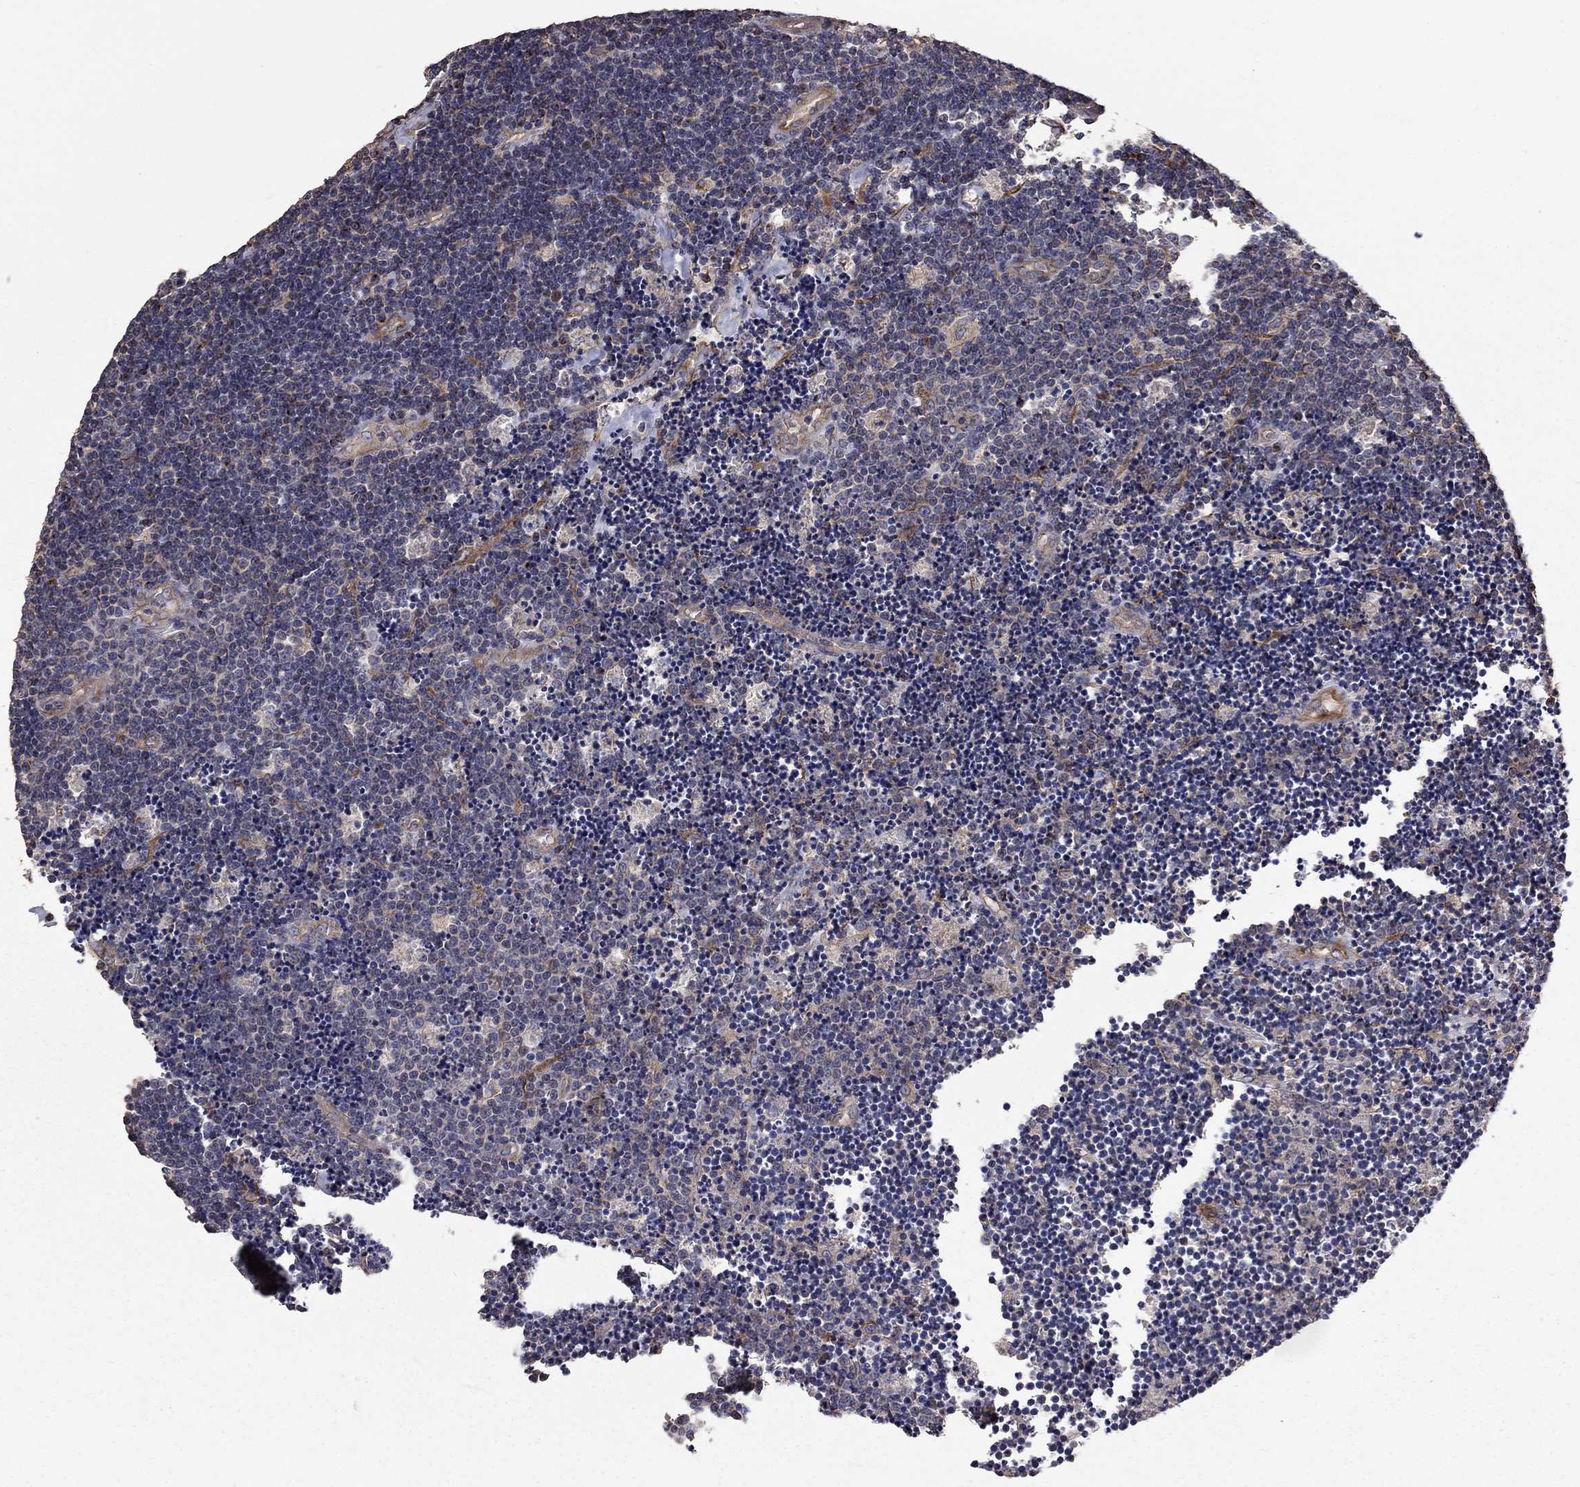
{"staining": {"intensity": "negative", "quantity": "none", "location": "none"}, "tissue": "lymphoma", "cell_type": "Tumor cells", "image_type": "cancer", "snomed": [{"axis": "morphology", "description": "Malignant lymphoma, non-Hodgkin's type, Low grade"}, {"axis": "topography", "description": "Brain"}], "caption": "The histopathology image shows no significant positivity in tumor cells of low-grade malignant lymphoma, non-Hodgkin's type.", "gene": "FLT4", "patient": {"sex": "female", "age": 66}}